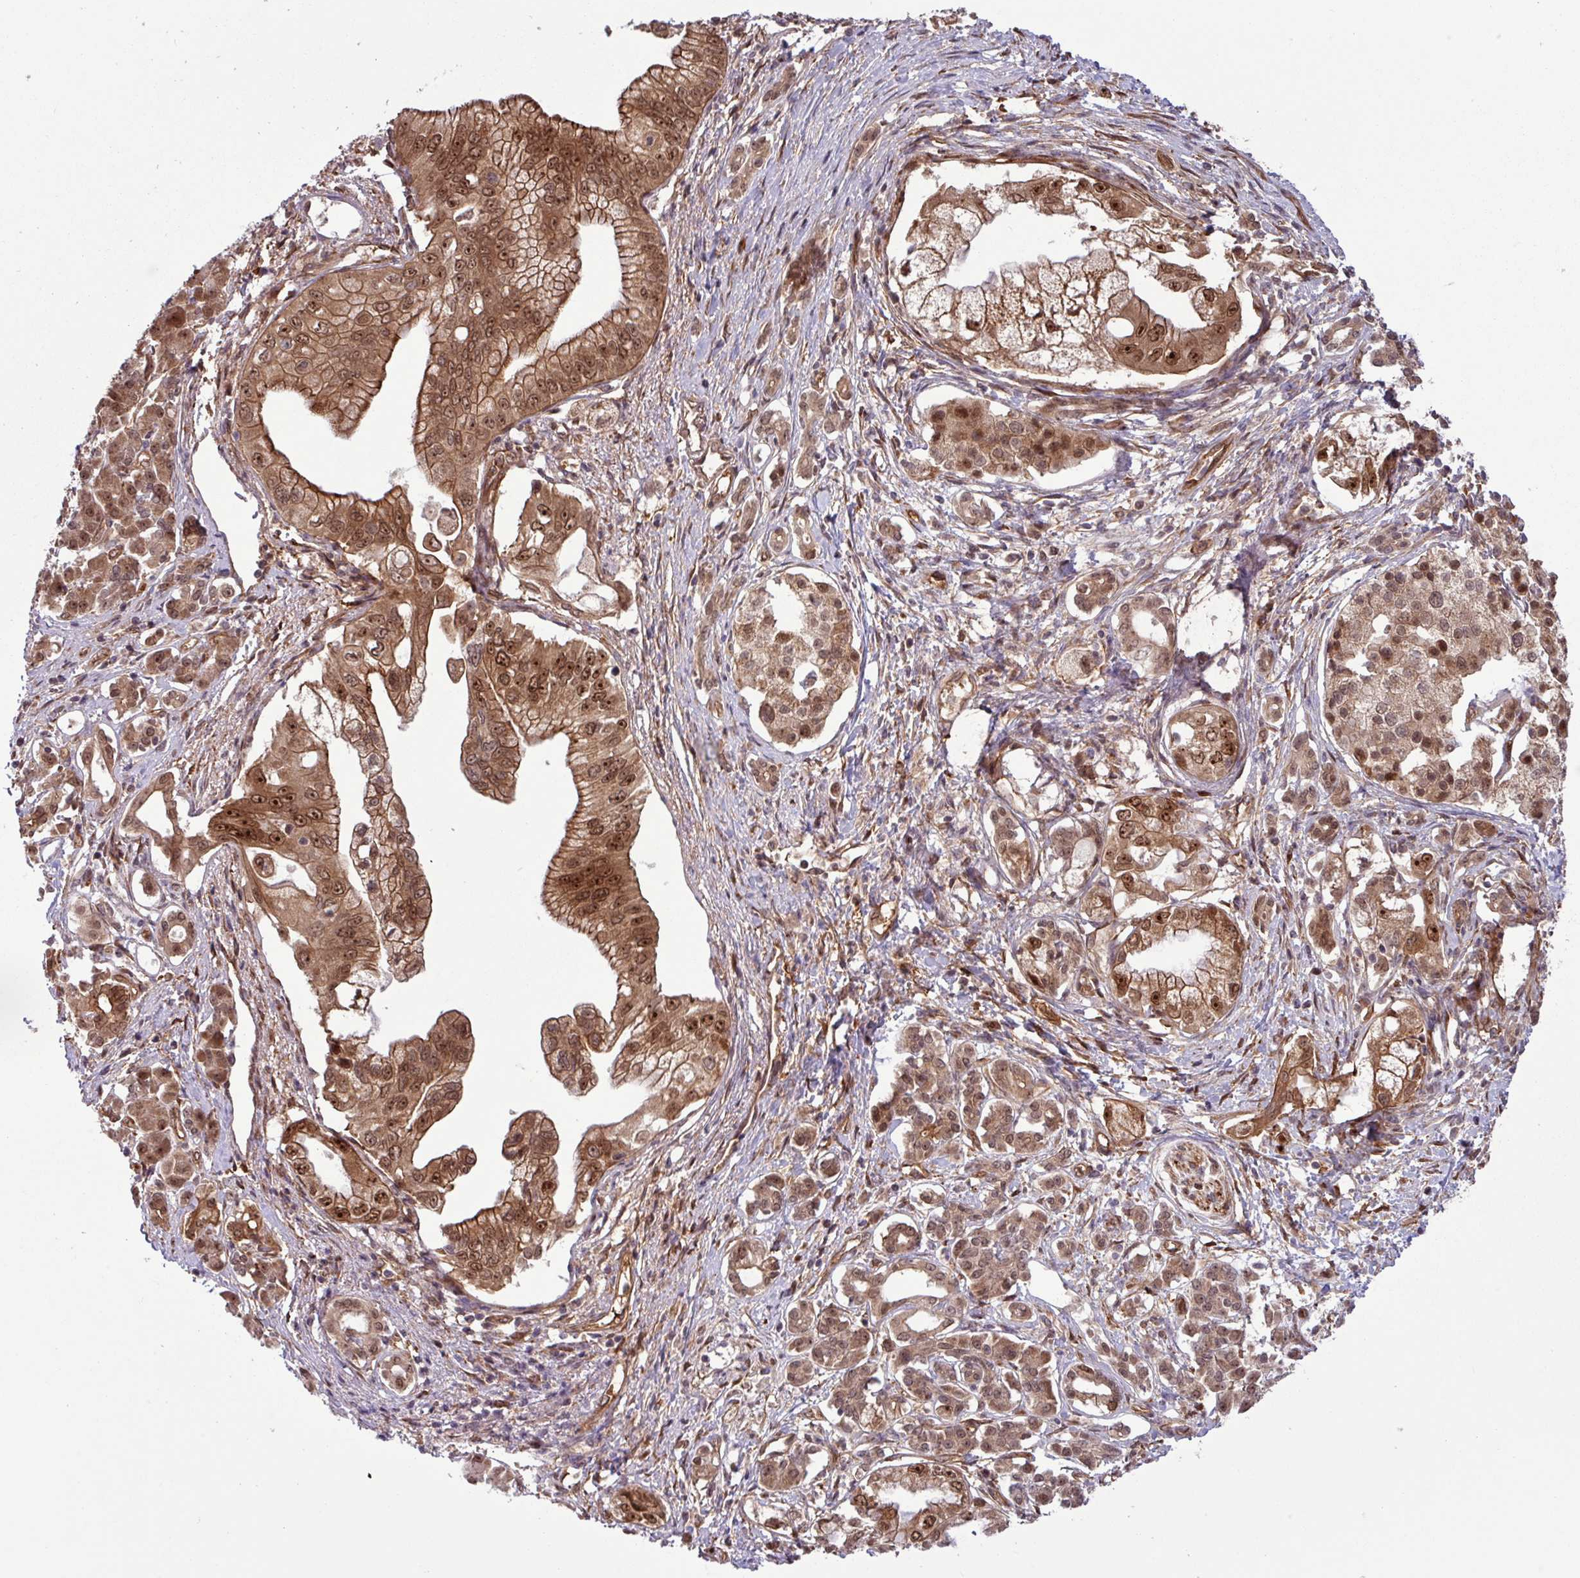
{"staining": {"intensity": "strong", "quantity": ">75%", "location": "cytoplasmic/membranous,nuclear"}, "tissue": "pancreatic cancer", "cell_type": "Tumor cells", "image_type": "cancer", "snomed": [{"axis": "morphology", "description": "Adenocarcinoma, NOS"}, {"axis": "topography", "description": "Pancreas"}], "caption": "Brown immunohistochemical staining in human pancreatic adenocarcinoma displays strong cytoplasmic/membranous and nuclear expression in about >75% of tumor cells.", "gene": "C7orf50", "patient": {"sex": "male", "age": 70}}